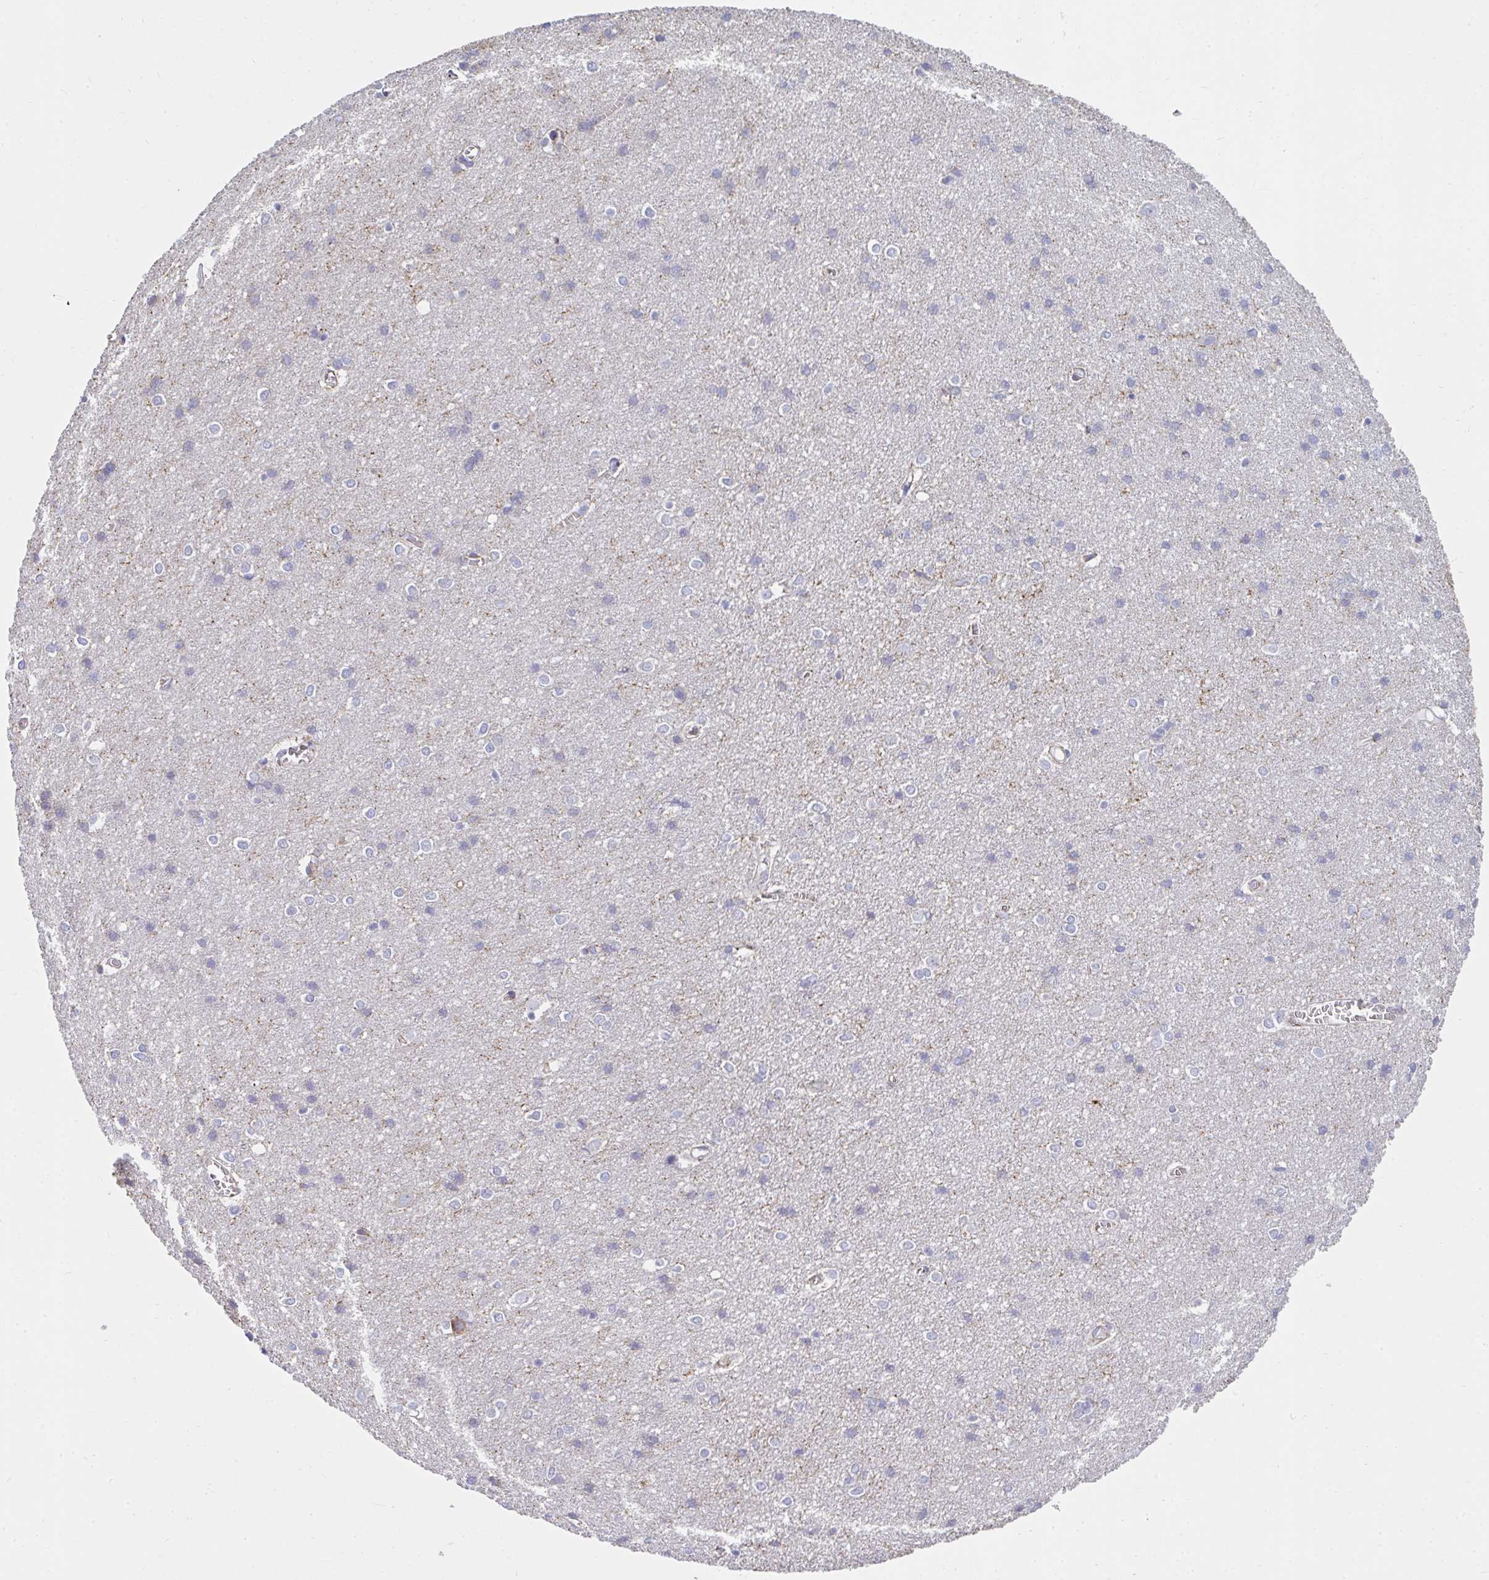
{"staining": {"intensity": "negative", "quantity": "none", "location": "none"}, "tissue": "cerebral cortex", "cell_type": "Endothelial cells", "image_type": "normal", "snomed": [{"axis": "morphology", "description": "Normal tissue, NOS"}, {"axis": "topography", "description": "Cerebral cortex"}], "caption": "DAB immunohistochemical staining of benign human cerebral cortex reveals no significant staining in endothelial cells.", "gene": "SLC6A1", "patient": {"sex": "male", "age": 37}}